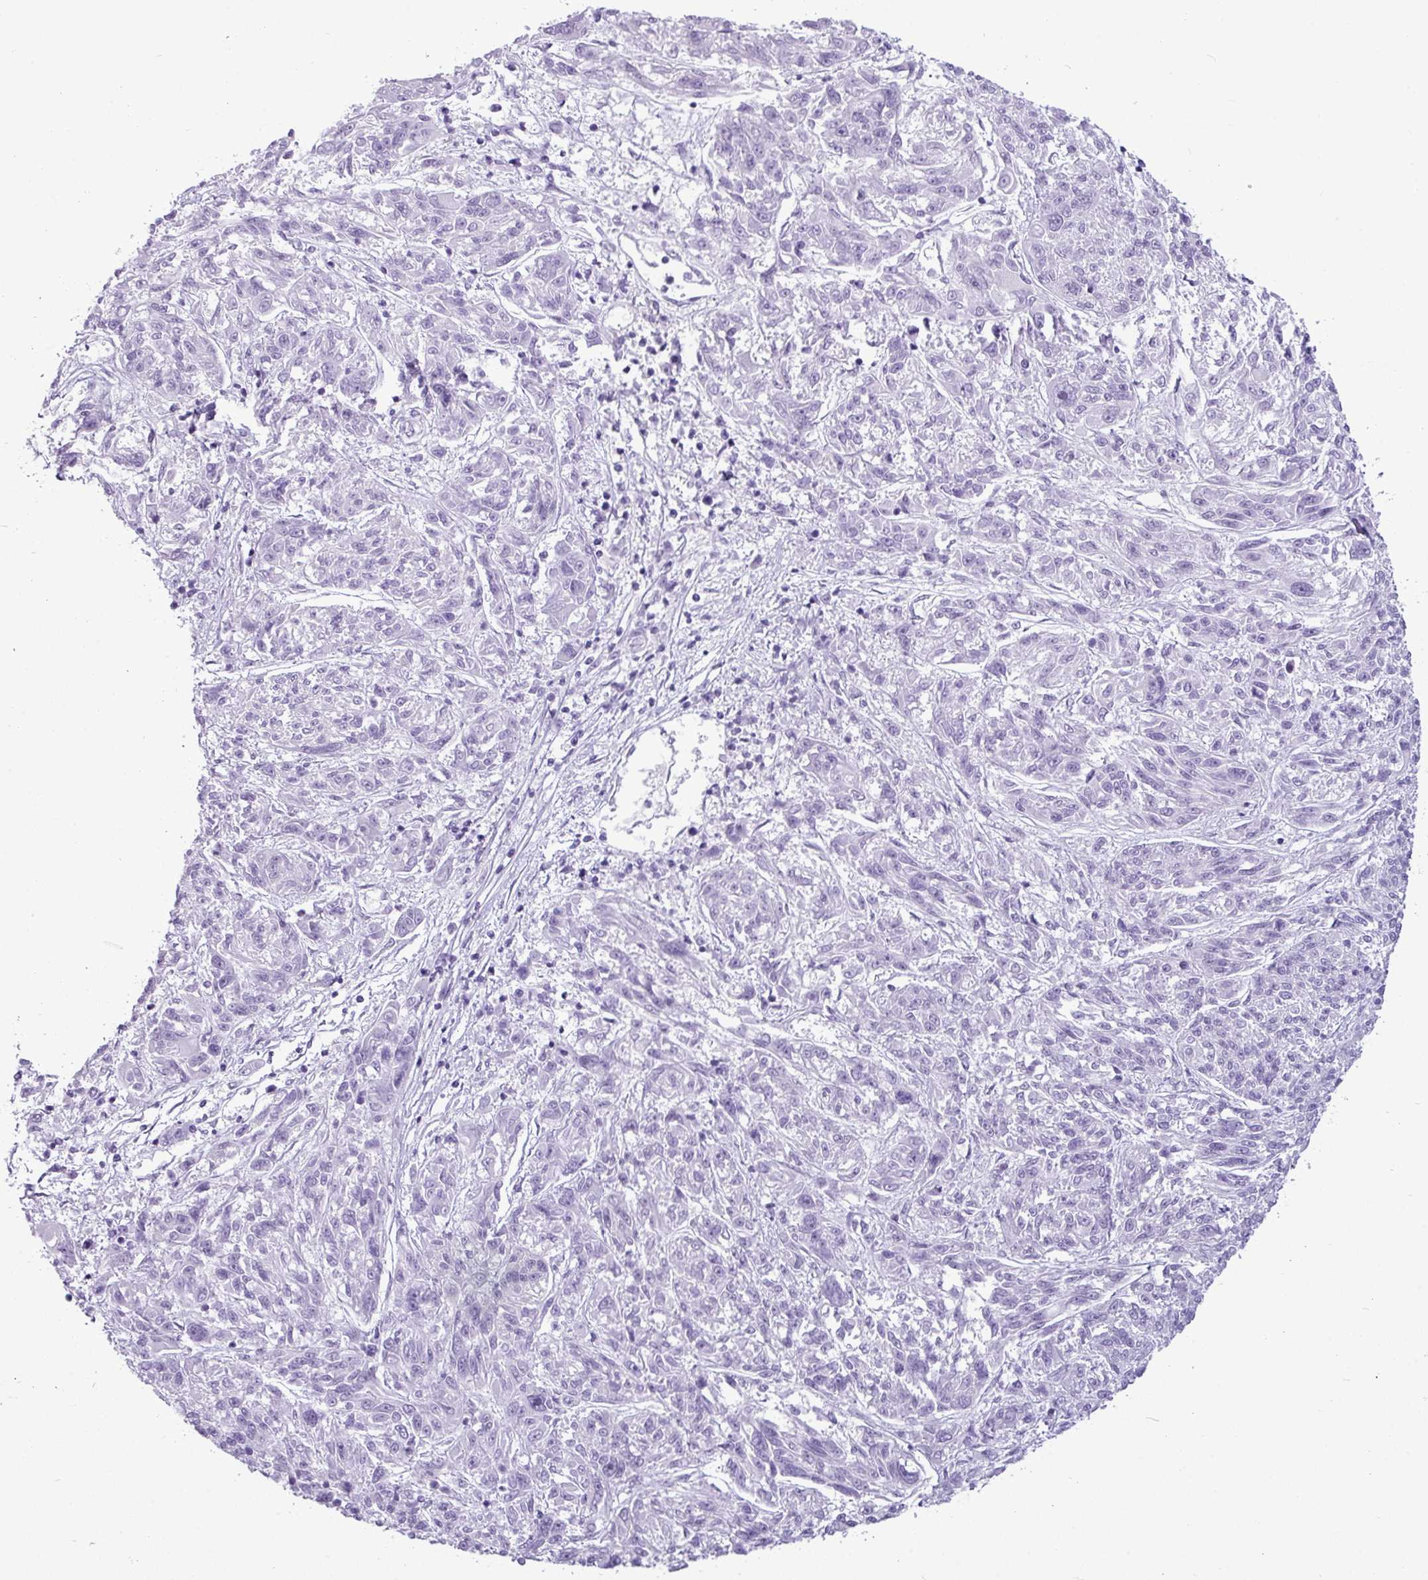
{"staining": {"intensity": "negative", "quantity": "none", "location": "none"}, "tissue": "melanoma", "cell_type": "Tumor cells", "image_type": "cancer", "snomed": [{"axis": "morphology", "description": "Malignant melanoma, NOS"}, {"axis": "topography", "description": "Skin"}], "caption": "Human malignant melanoma stained for a protein using immunohistochemistry (IHC) shows no positivity in tumor cells.", "gene": "AMY1B", "patient": {"sex": "male", "age": 53}}